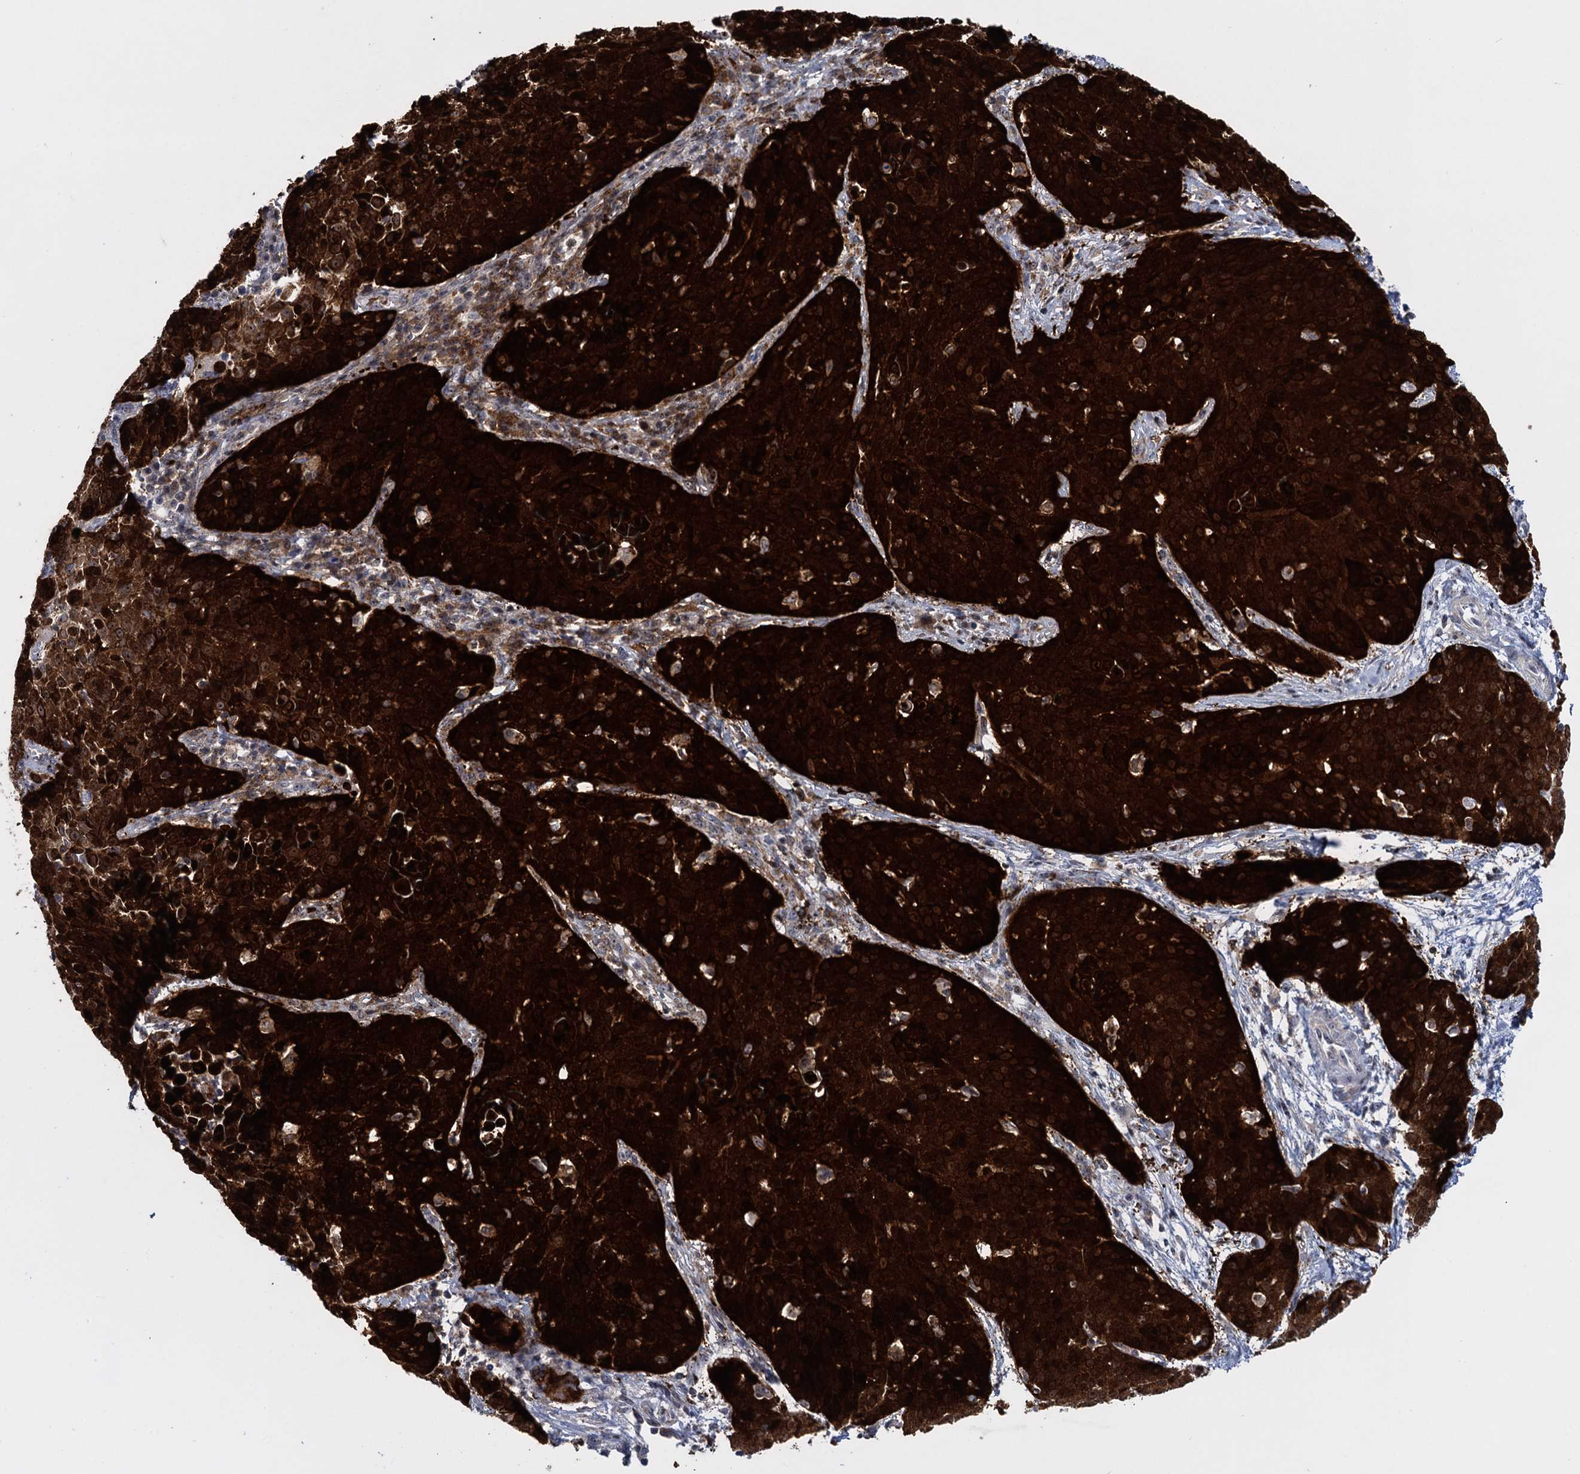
{"staining": {"intensity": "strong", "quantity": ">75%", "location": "cytoplasmic/membranous"}, "tissue": "cervical cancer", "cell_type": "Tumor cells", "image_type": "cancer", "snomed": [{"axis": "morphology", "description": "Squamous cell carcinoma, NOS"}, {"axis": "topography", "description": "Cervix"}], "caption": "Immunohistochemical staining of cervical cancer (squamous cell carcinoma) demonstrates high levels of strong cytoplasmic/membranous positivity in about >75% of tumor cells. (DAB IHC with brightfield microscopy, high magnification).", "gene": "SFN", "patient": {"sex": "female", "age": 38}}